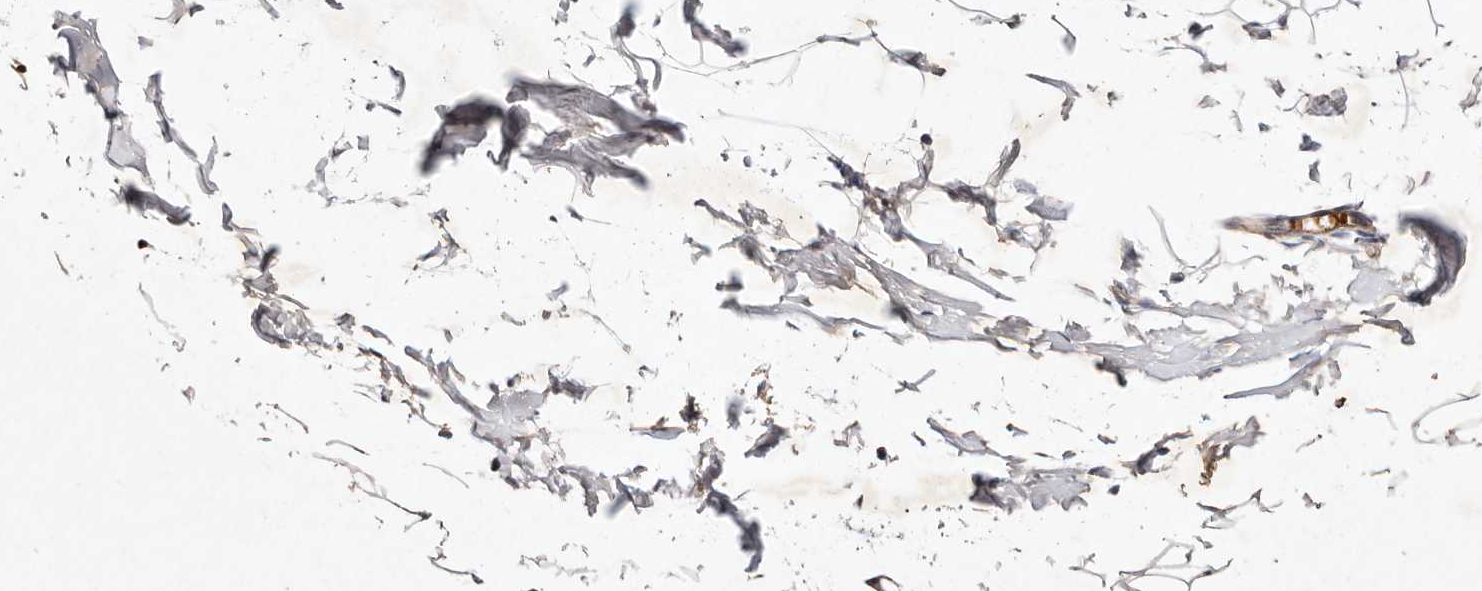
{"staining": {"intensity": "negative", "quantity": "none", "location": "none"}, "tissue": "adipose tissue", "cell_type": "Adipocytes", "image_type": "normal", "snomed": [{"axis": "morphology", "description": "Normal tissue, NOS"}, {"axis": "topography", "description": "Breast"}], "caption": "Immunohistochemistry (IHC) of normal human adipose tissue shows no staining in adipocytes.", "gene": "MTMR11", "patient": {"sex": "female", "age": 23}}